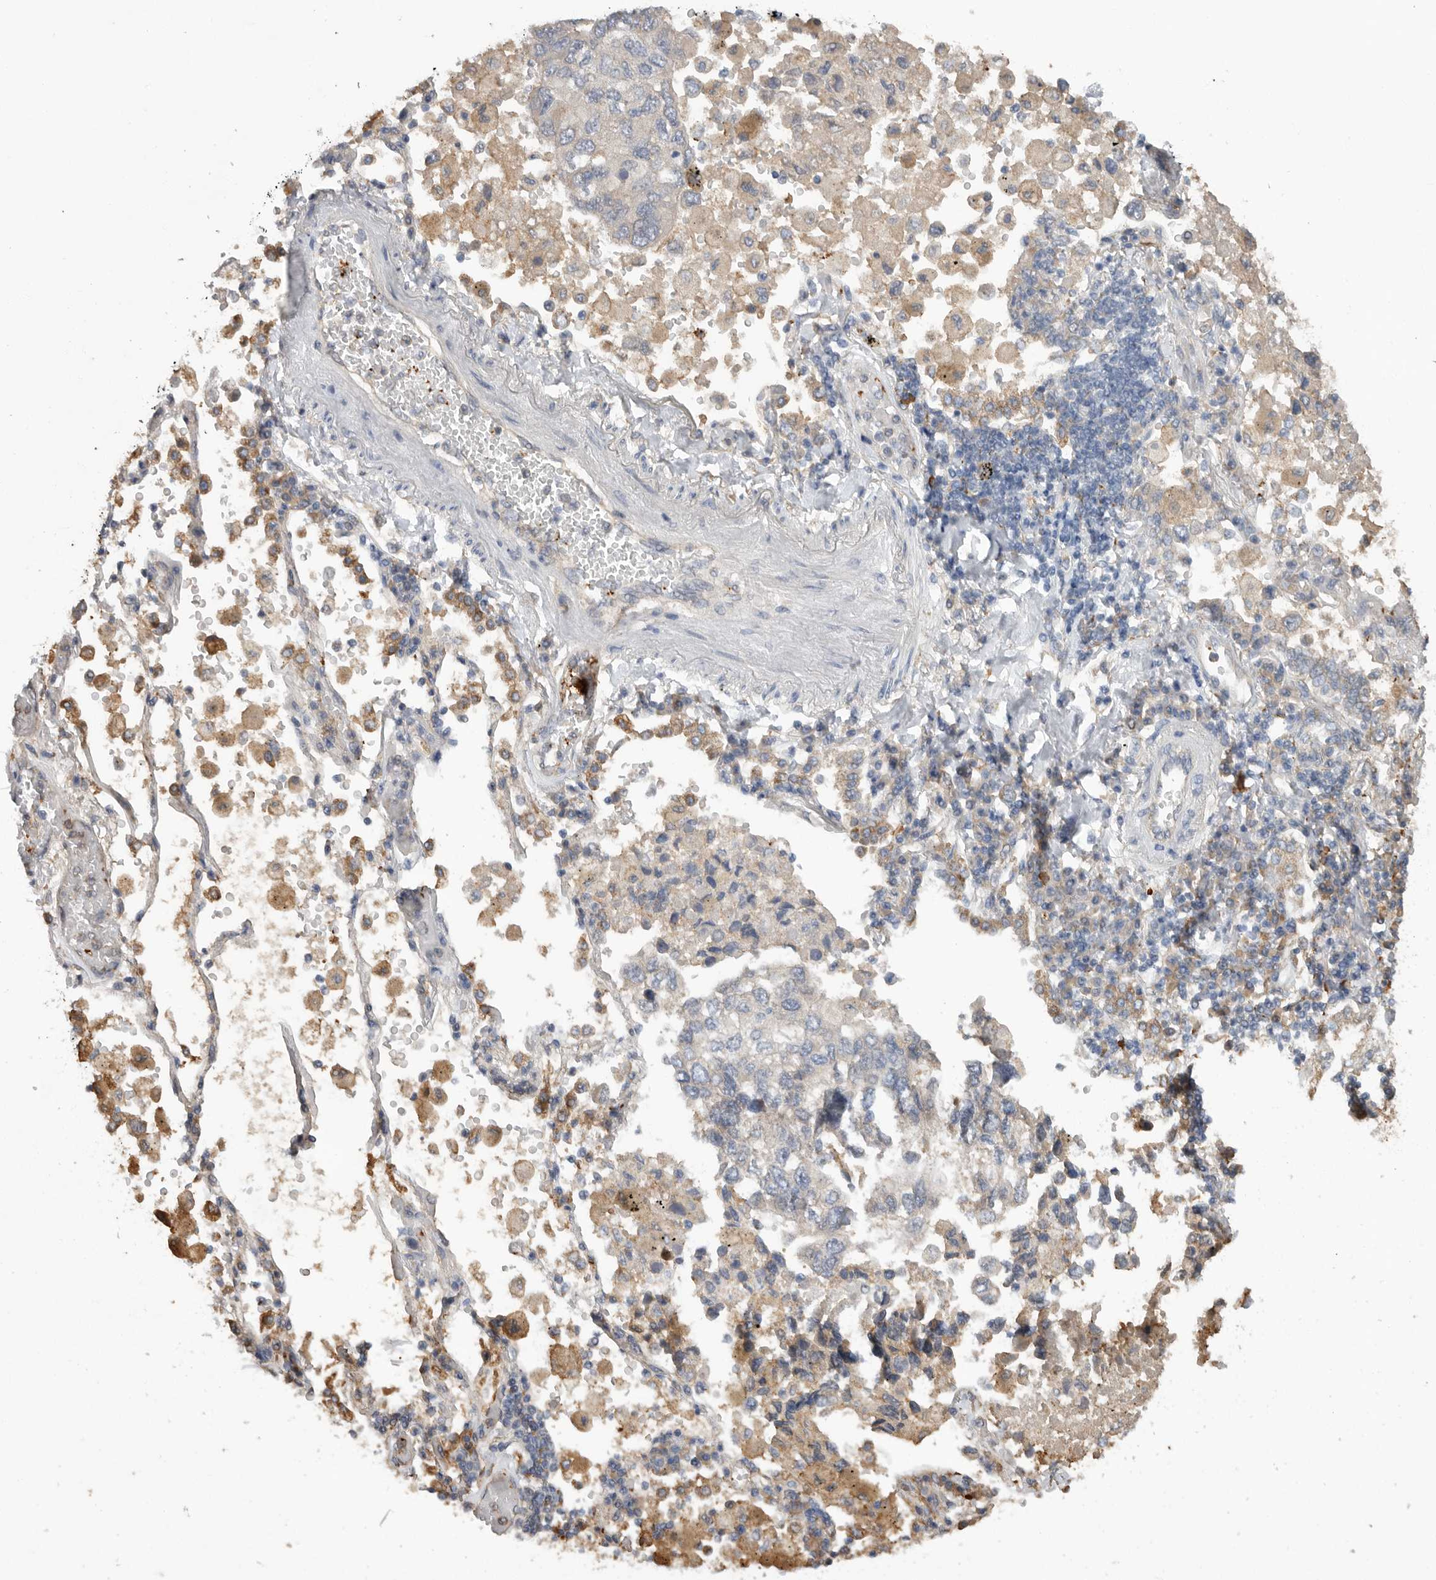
{"staining": {"intensity": "negative", "quantity": "none", "location": "none"}, "tissue": "lung cancer", "cell_type": "Tumor cells", "image_type": "cancer", "snomed": [{"axis": "morphology", "description": "Adenocarcinoma, NOS"}, {"axis": "topography", "description": "Lung"}], "caption": "Protein analysis of adenocarcinoma (lung) demonstrates no significant staining in tumor cells.", "gene": "CDC42BPB", "patient": {"sex": "male", "age": 63}}